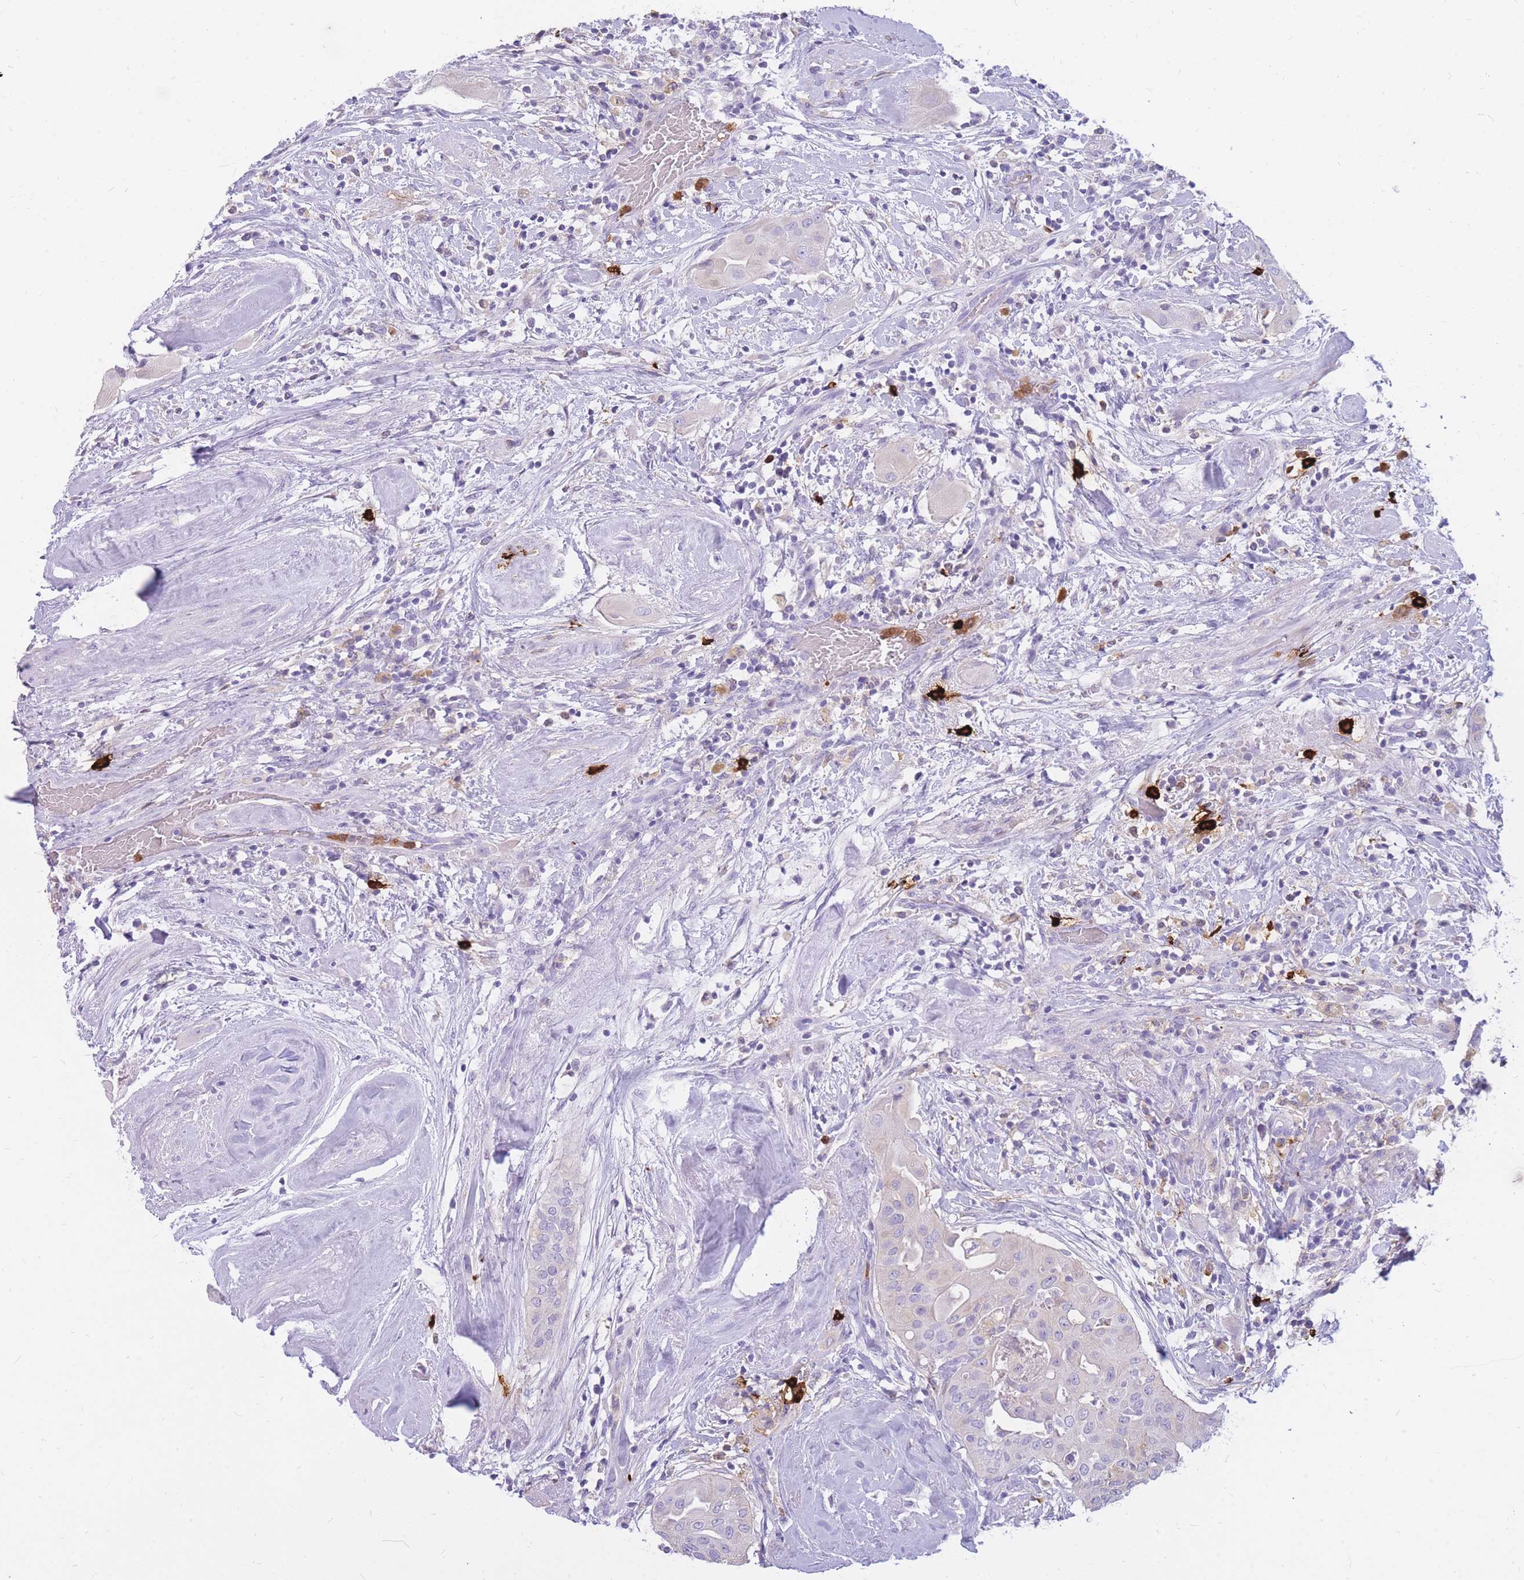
{"staining": {"intensity": "negative", "quantity": "none", "location": "none"}, "tissue": "thyroid cancer", "cell_type": "Tumor cells", "image_type": "cancer", "snomed": [{"axis": "morphology", "description": "Papillary adenocarcinoma, NOS"}, {"axis": "topography", "description": "Thyroid gland"}], "caption": "This is an immunohistochemistry micrograph of human papillary adenocarcinoma (thyroid). There is no staining in tumor cells.", "gene": "TPSAB1", "patient": {"sex": "female", "age": 59}}